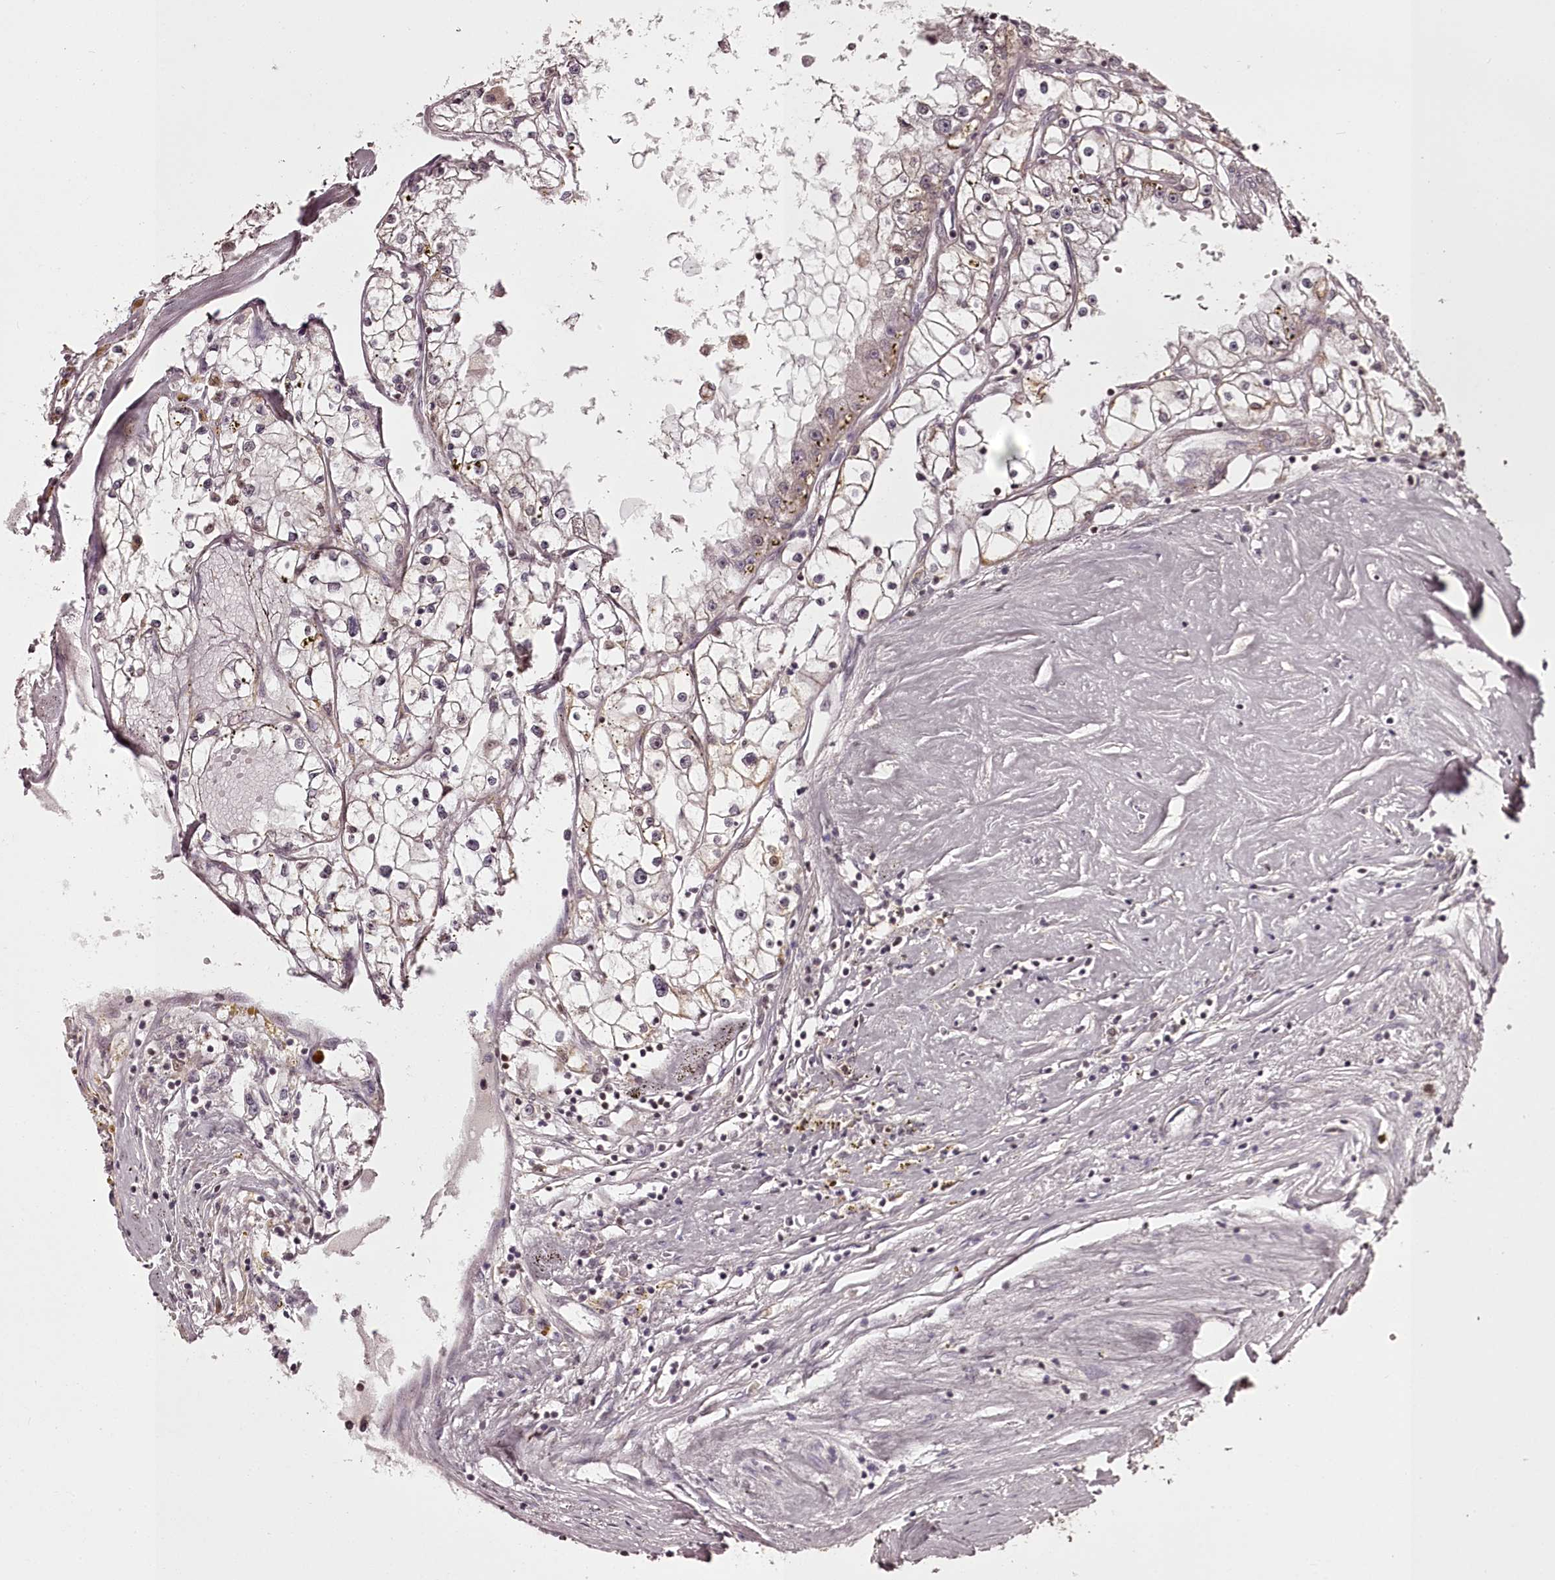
{"staining": {"intensity": "negative", "quantity": "none", "location": "none"}, "tissue": "renal cancer", "cell_type": "Tumor cells", "image_type": "cancer", "snomed": [{"axis": "morphology", "description": "Adenocarcinoma, NOS"}, {"axis": "topography", "description": "Kidney"}], "caption": "DAB (3,3'-diaminobenzidine) immunohistochemical staining of human renal cancer displays no significant staining in tumor cells.", "gene": "CHCHD2", "patient": {"sex": "male", "age": 56}}